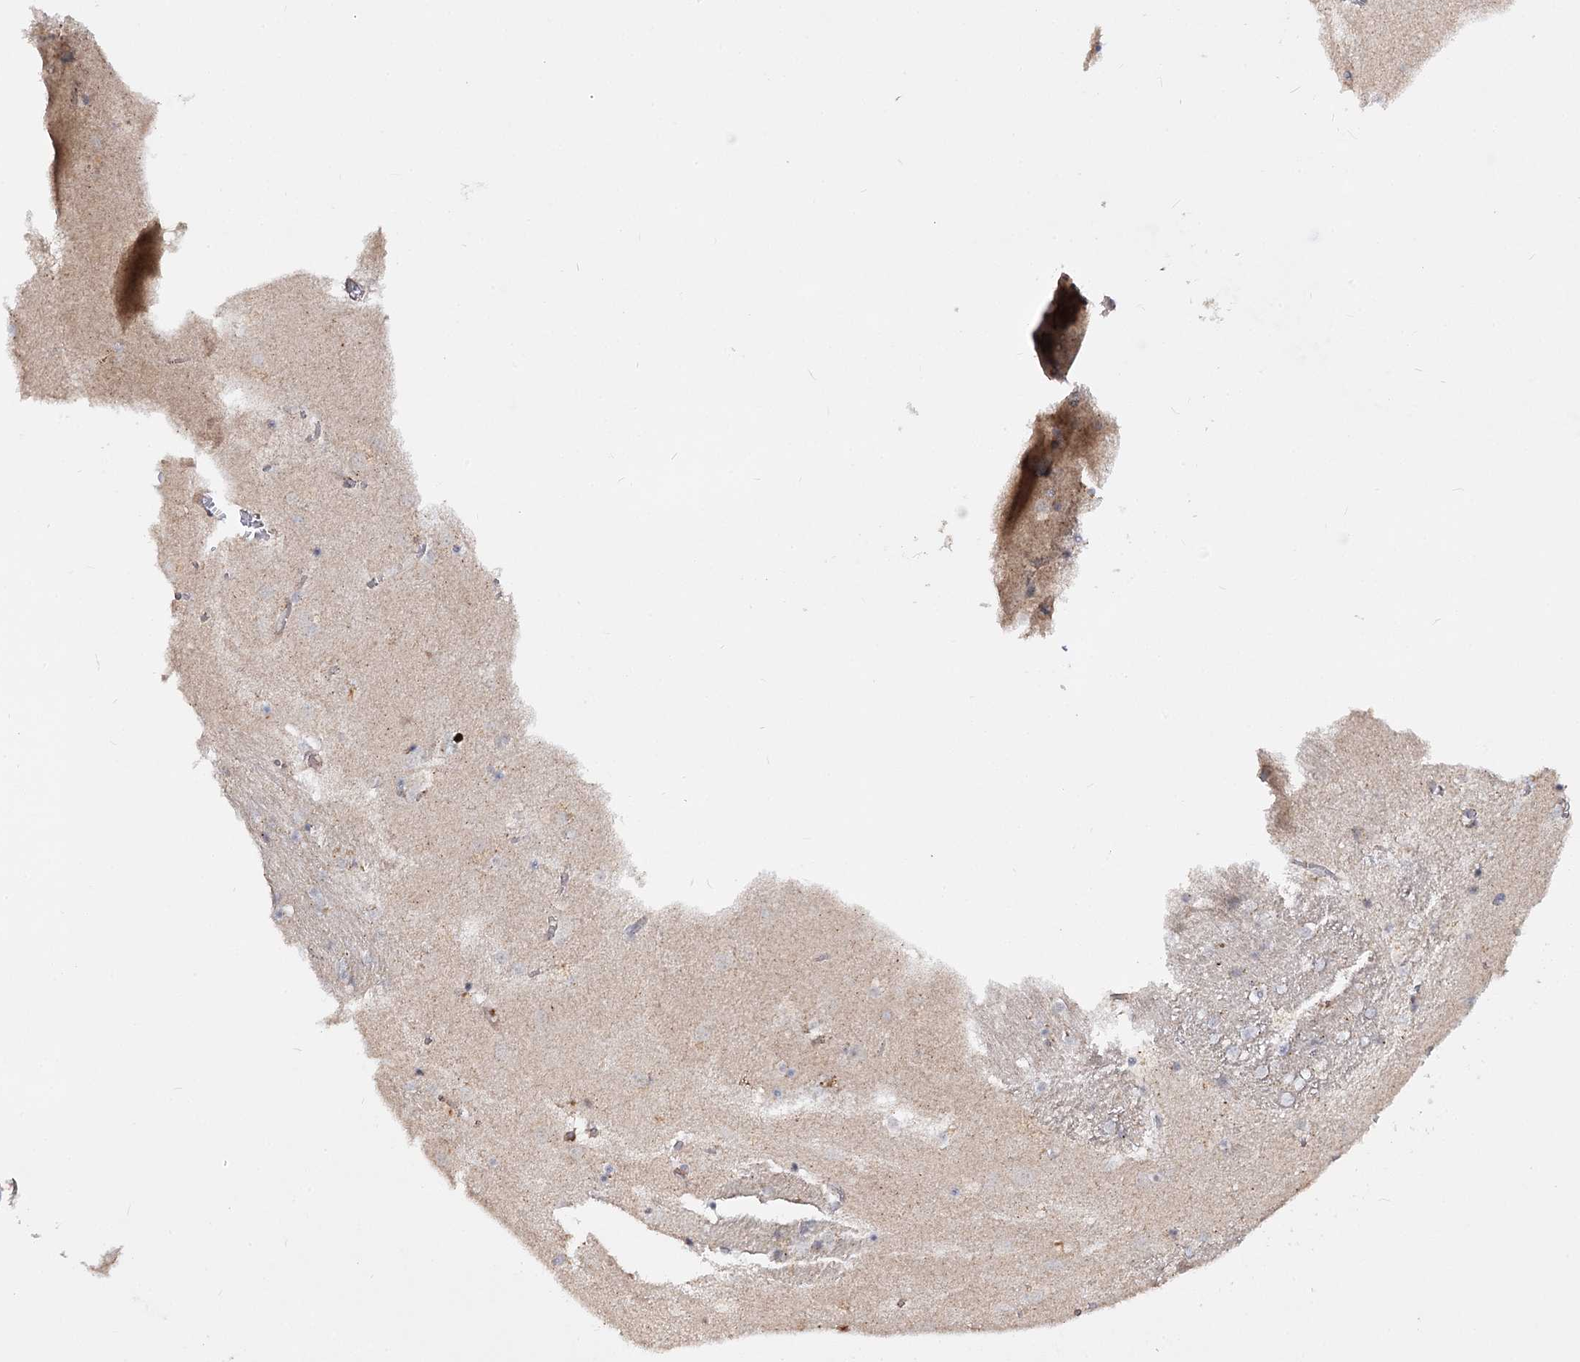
{"staining": {"intensity": "negative", "quantity": "none", "location": "none"}, "tissue": "caudate", "cell_type": "Glial cells", "image_type": "normal", "snomed": [{"axis": "morphology", "description": "Normal tissue, NOS"}, {"axis": "topography", "description": "Lateral ventricle wall"}], "caption": "Glial cells show no significant protein staining in normal caudate. (Stains: DAB IHC with hematoxylin counter stain, Microscopy: brightfield microscopy at high magnification).", "gene": "ATL2", "patient": {"sex": "male", "age": 70}}